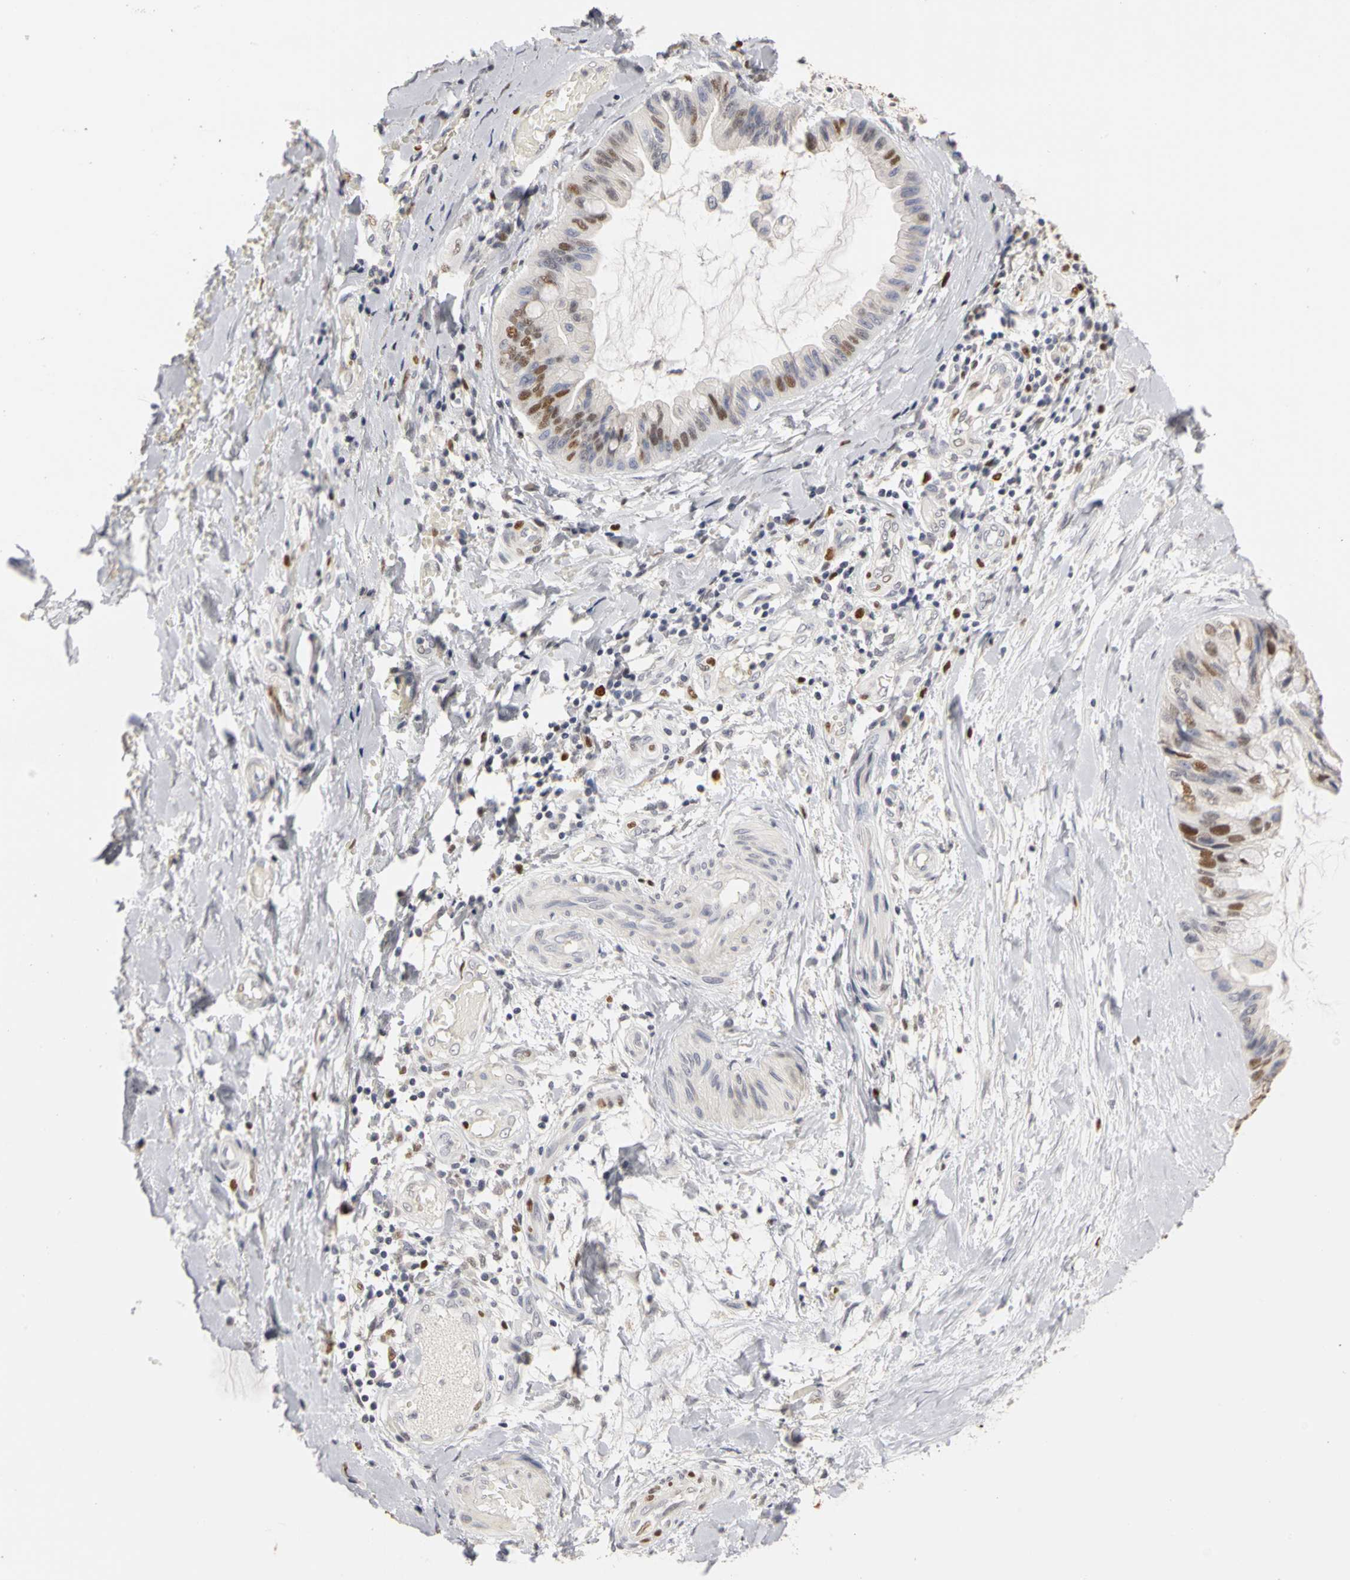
{"staining": {"intensity": "moderate", "quantity": "25%-75%", "location": "nuclear"}, "tissue": "ovarian cancer", "cell_type": "Tumor cells", "image_type": "cancer", "snomed": [{"axis": "morphology", "description": "Cystadenocarcinoma, mucinous, NOS"}, {"axis": "topography", "description": "Ovary"}], "caption": "DAB (3,3'-diaminobenzidine) immunohistochemical staining of mucinous cystadenocarcinoma (ovarian) reveals moderate nuclear protein positivity in approximately 25%-75% of tumor cells. (Brightfield microscopy of DAB IHC at high magnification).", "gene": "MCM6", "patient": {"sex": "female", "age": 39}}